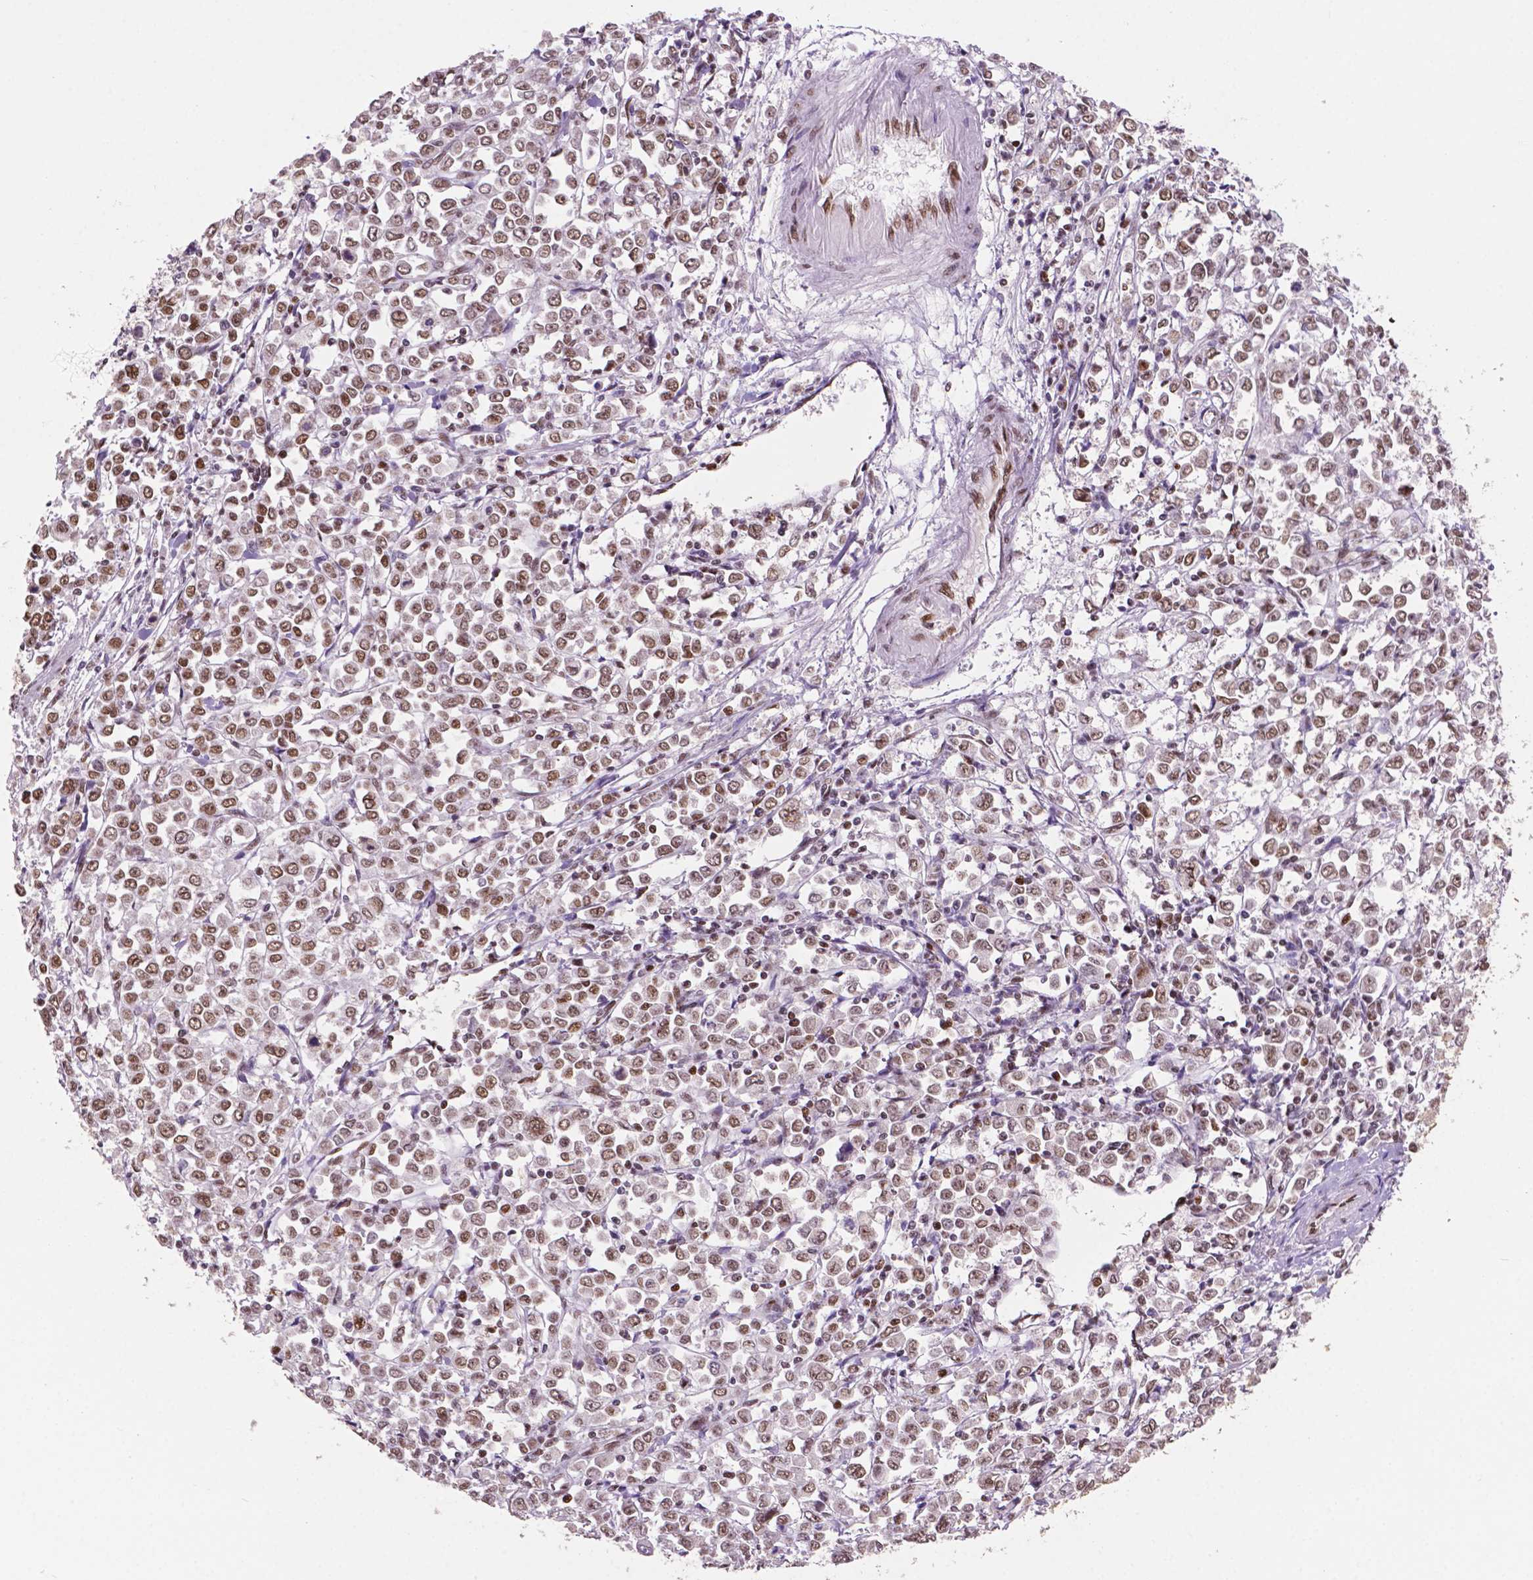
{"staining": {"intensity": "weak", "quantity": "25%-75%", "location": "nuclear"}, "tissue": "stomach cancer", "cell_type": "Tumor cells", "image_type": "cancer", "snomed": [{"axis": "morphology", "description": "Adenocarcinoma, NOS"}, {"axis": "topography", "description": "Stomach, upper"}], "caption": "A micrograph showing weak nuclear expression in approximately 25%-75% of tumor cells in stomach cancer (adenocarcinoma), as visualized by brown immunohistochemical staining.", "gene": "MLH1", "patient": {"sex": "male", "age": 70}}